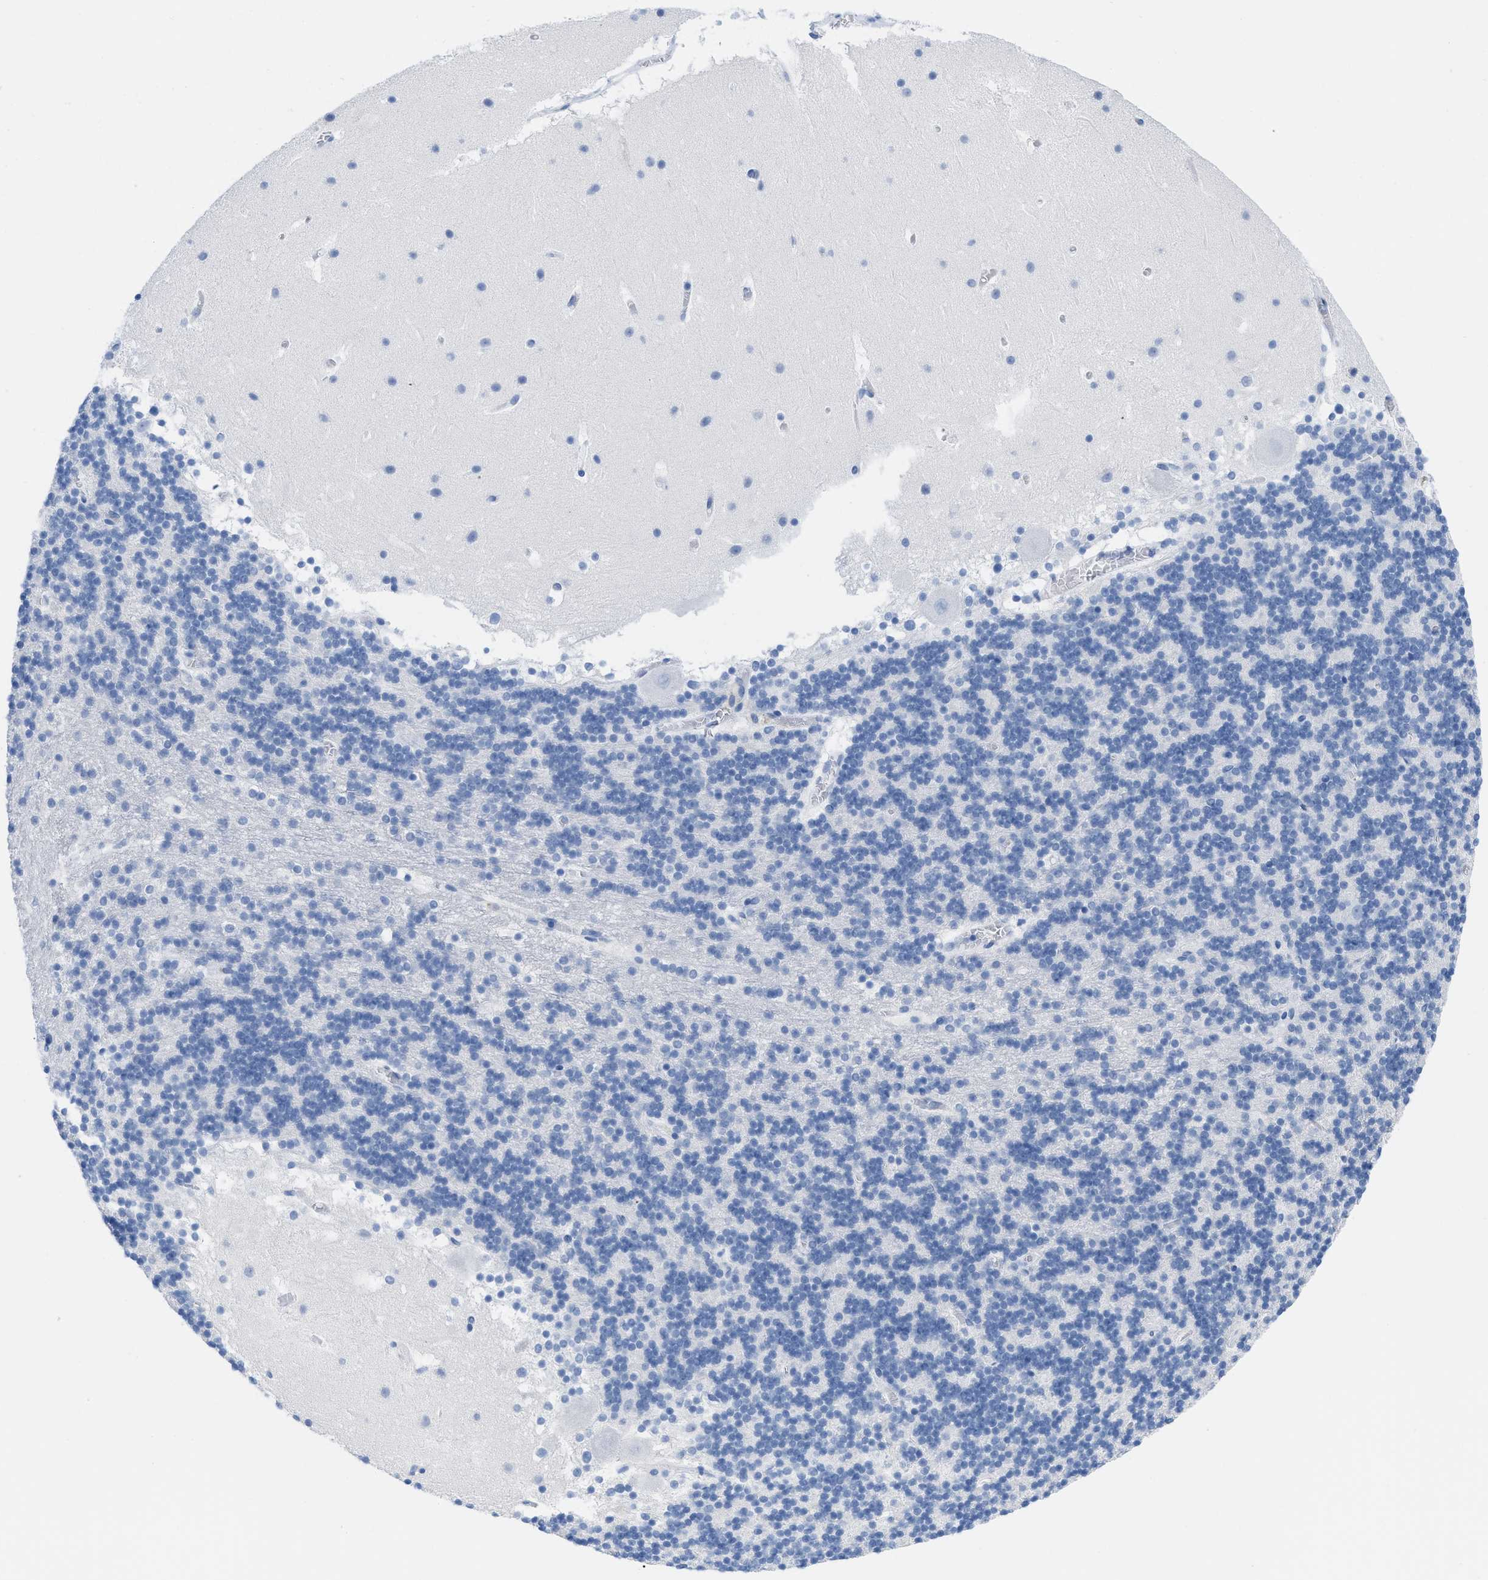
{"staining": {"intensity": "negative", "quantity": "none", "location": "none"}, "tissue": "cerebellum", "cell_type": "Cells in granular layer", "image_type": "normal", "snomed": [{"axis": "morphology", "description": "Normal tissue, NOS"}, {"axis": "topography", "description": "Cerebellum"}], "caption": "Immunohistochemical staining of unremarkable cerebellum displays no significant expression in cells in granular layer. (Brightfield microscopy of DAB IHC at high magnification).", "gene": "CR1", "patient": {"sex": "male", "age": 45}}